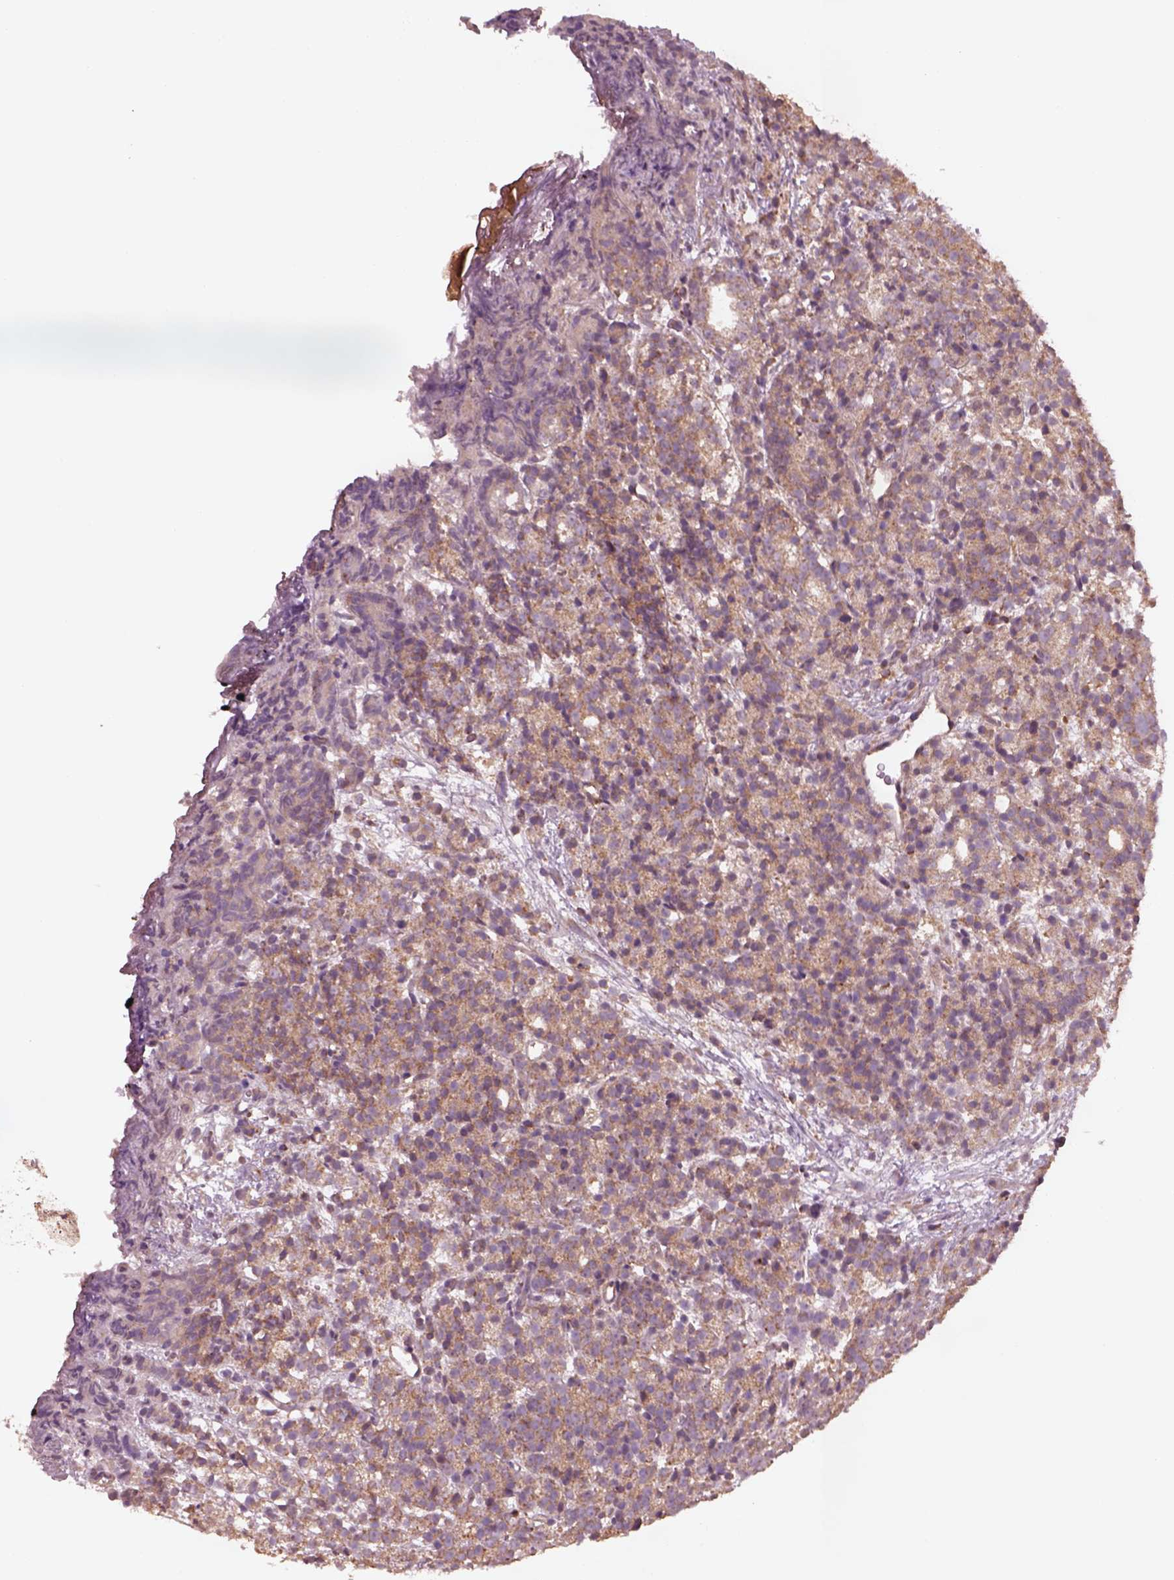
{"staining": {"intensity": "weak", "quantity": ">75%", "location": "cytoplasmic/membranous"}, "tissue": "prostate cancer", "cell_type": "Tumor cells", "image_type": "cancer", "snomed": [{"axis": "morphology", "description": "Adenocarcinoma, High grade"}, {"axis": "topography", "description": "Prostate"}], "caption": "Prostate cancer (high-grade adenocarcinoma) stained with a brown dye demonstrates weak cytoplasmic/membranous positive expression in about >75% of tumor cells.", "gene": "TRADD", "patient": {"sex": "male", "age": 53}}